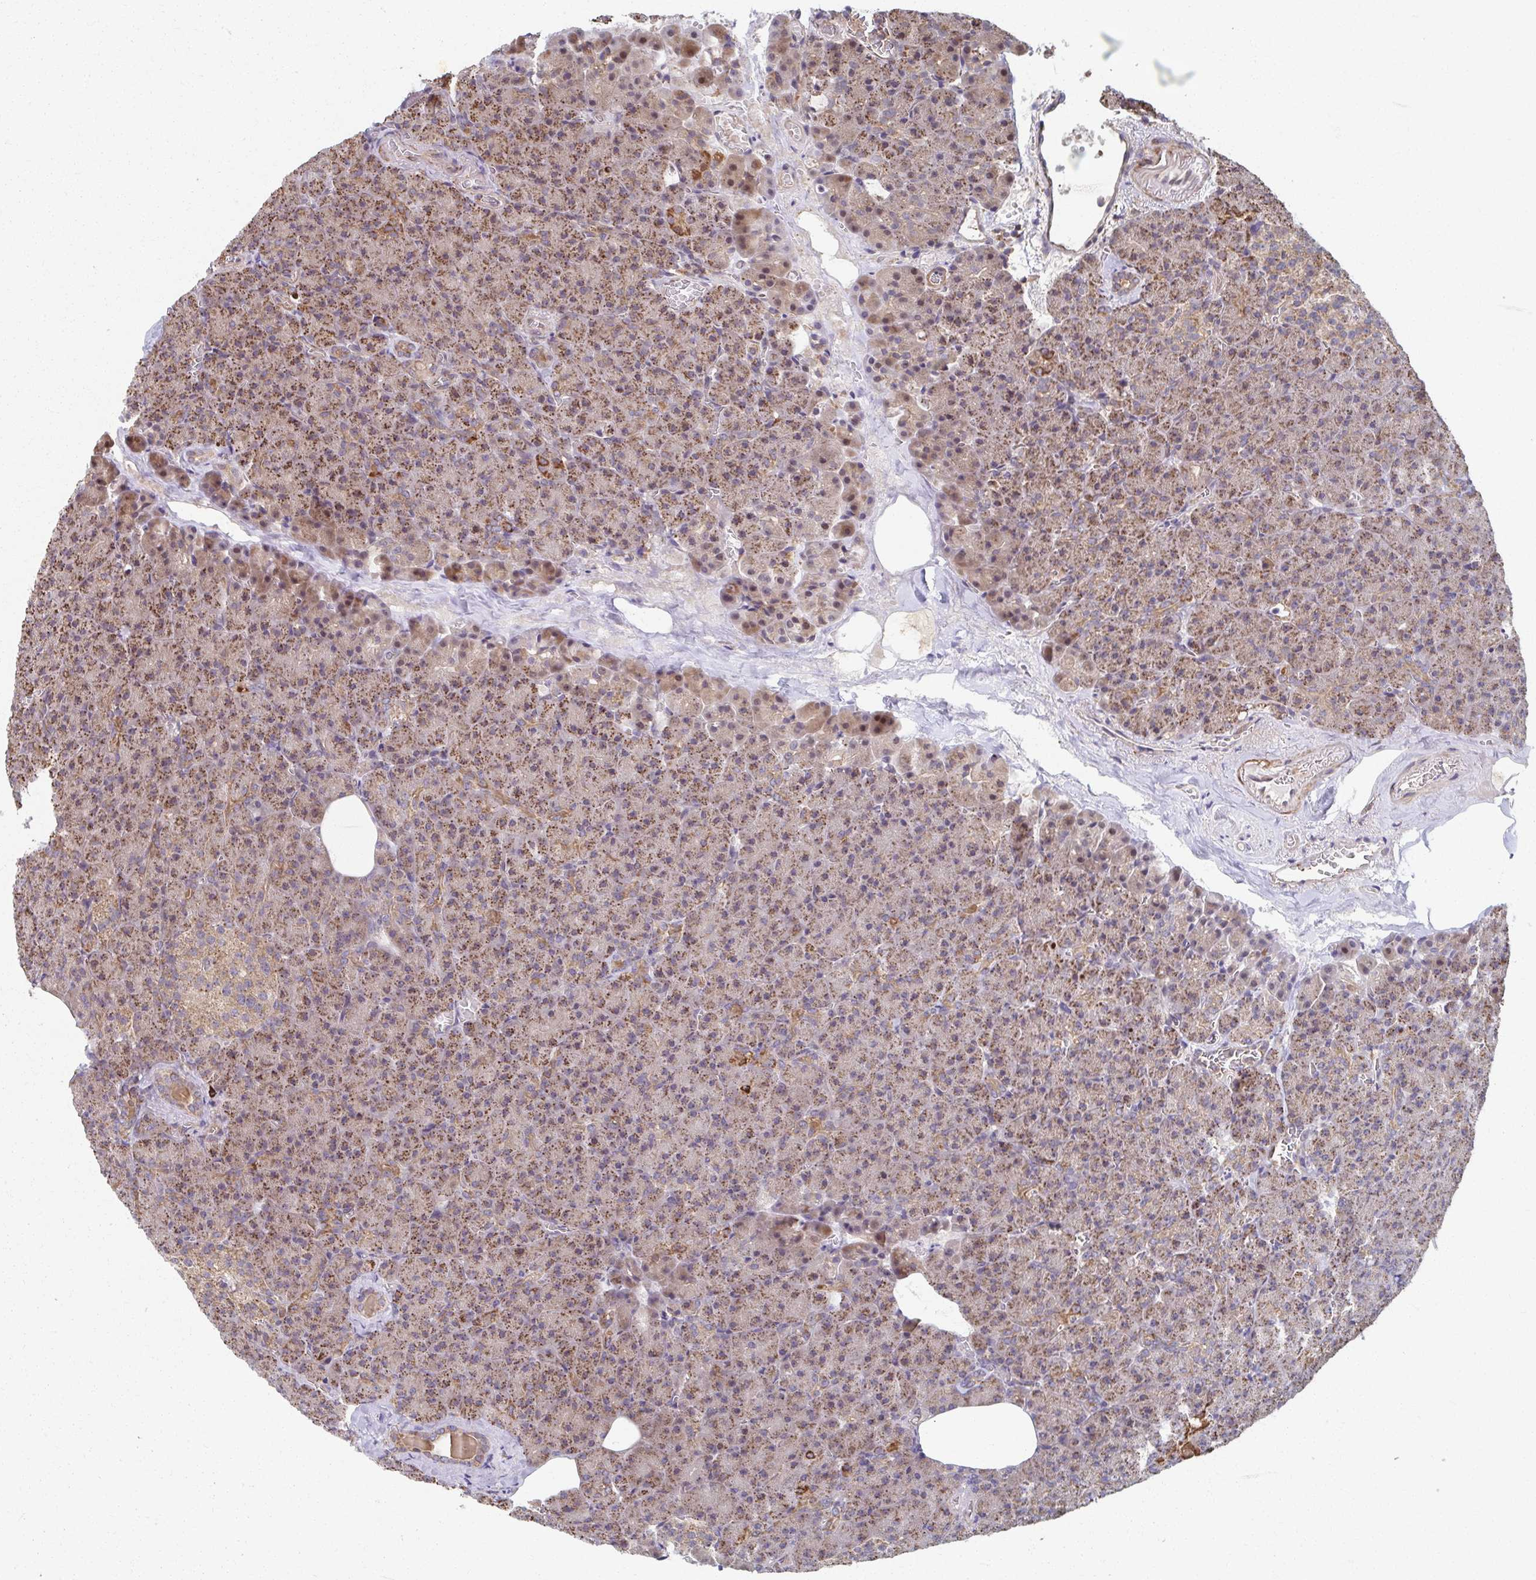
{"staining": {"intensity": "moderate", "quantity": ">75%", "location": "cytoplasmic/membranous"}, "tissue": "pancreas", "cell_type": "Exocrine glandular cells", "image_type": "normal", "snomed": [{"axis": "morphology", "description": "Normal tissue, NOS"}, {"axis": "topography", "description": "Pancreas"}], "caption": "Normal pancreas demonstrates moderate cytoplasmic/membranous expression in about >75% of exocrine glandular cells, visualized by immunohistochemistry.", "gene": "KLHL34", "patient": {"sex": "female", "age": 74}}